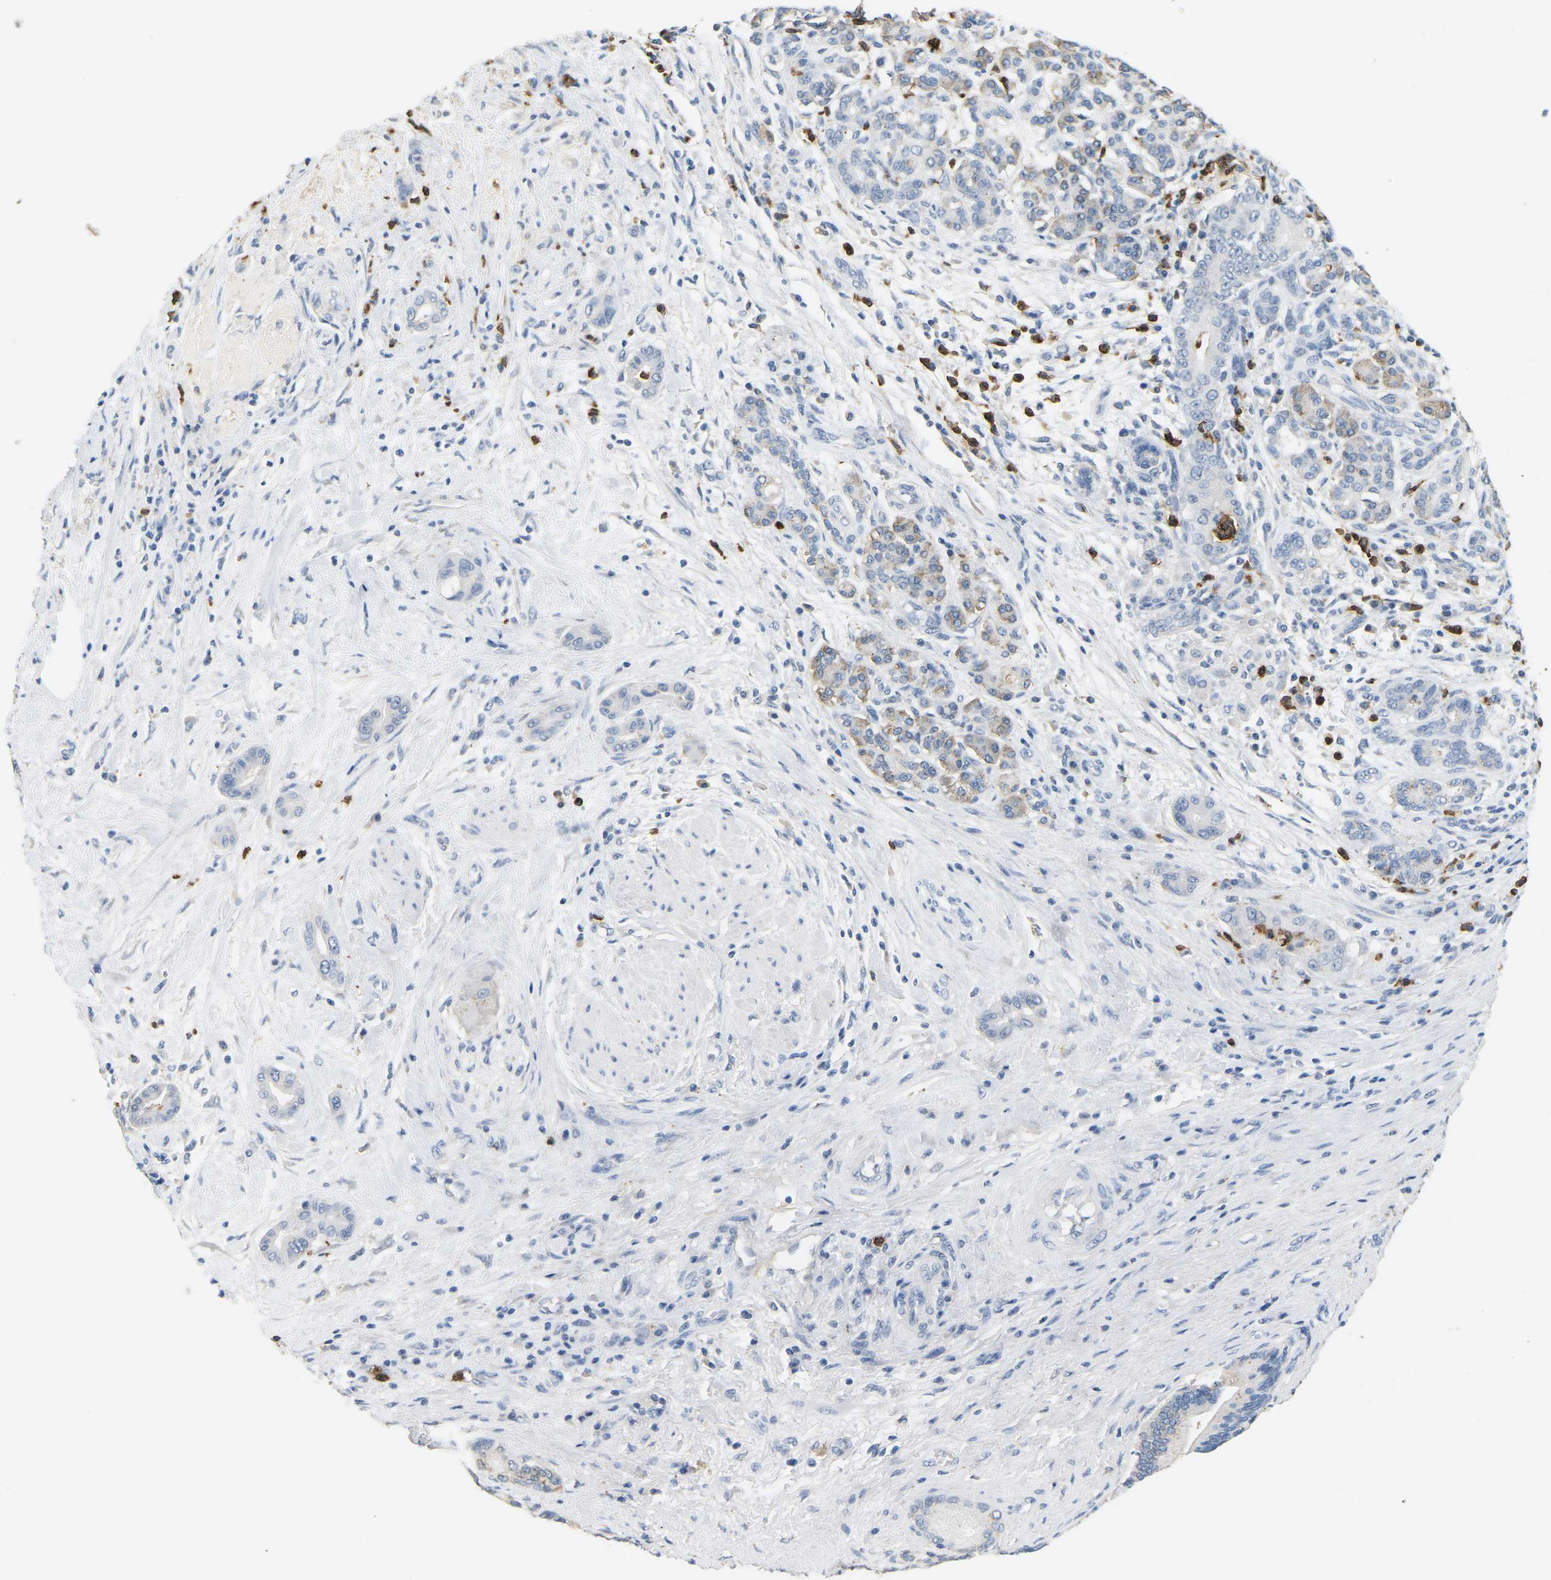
{"staining": {"intensity": "weak", "quantity": "<25%", "location": "cytoplasmic/membranous"}, "tissue": "pancreatic cancer", "cell_type": "Tumor cells", "image_type": "cancer", "snomed": [{"axis": "morphology", "description": "Normal tissue, NOS"}, {"axis": "morphology", "description": "Adenocarcinoma, NOS"}, {"axis": "topography", "description": "Pancreas"}], "caption": "This is an IHC histopathology image of adenocarcinoma (pancreatic). There is no expression in tumor cells.", "gene": "ADM", "patient": {"sex": "male", "age": 63}}